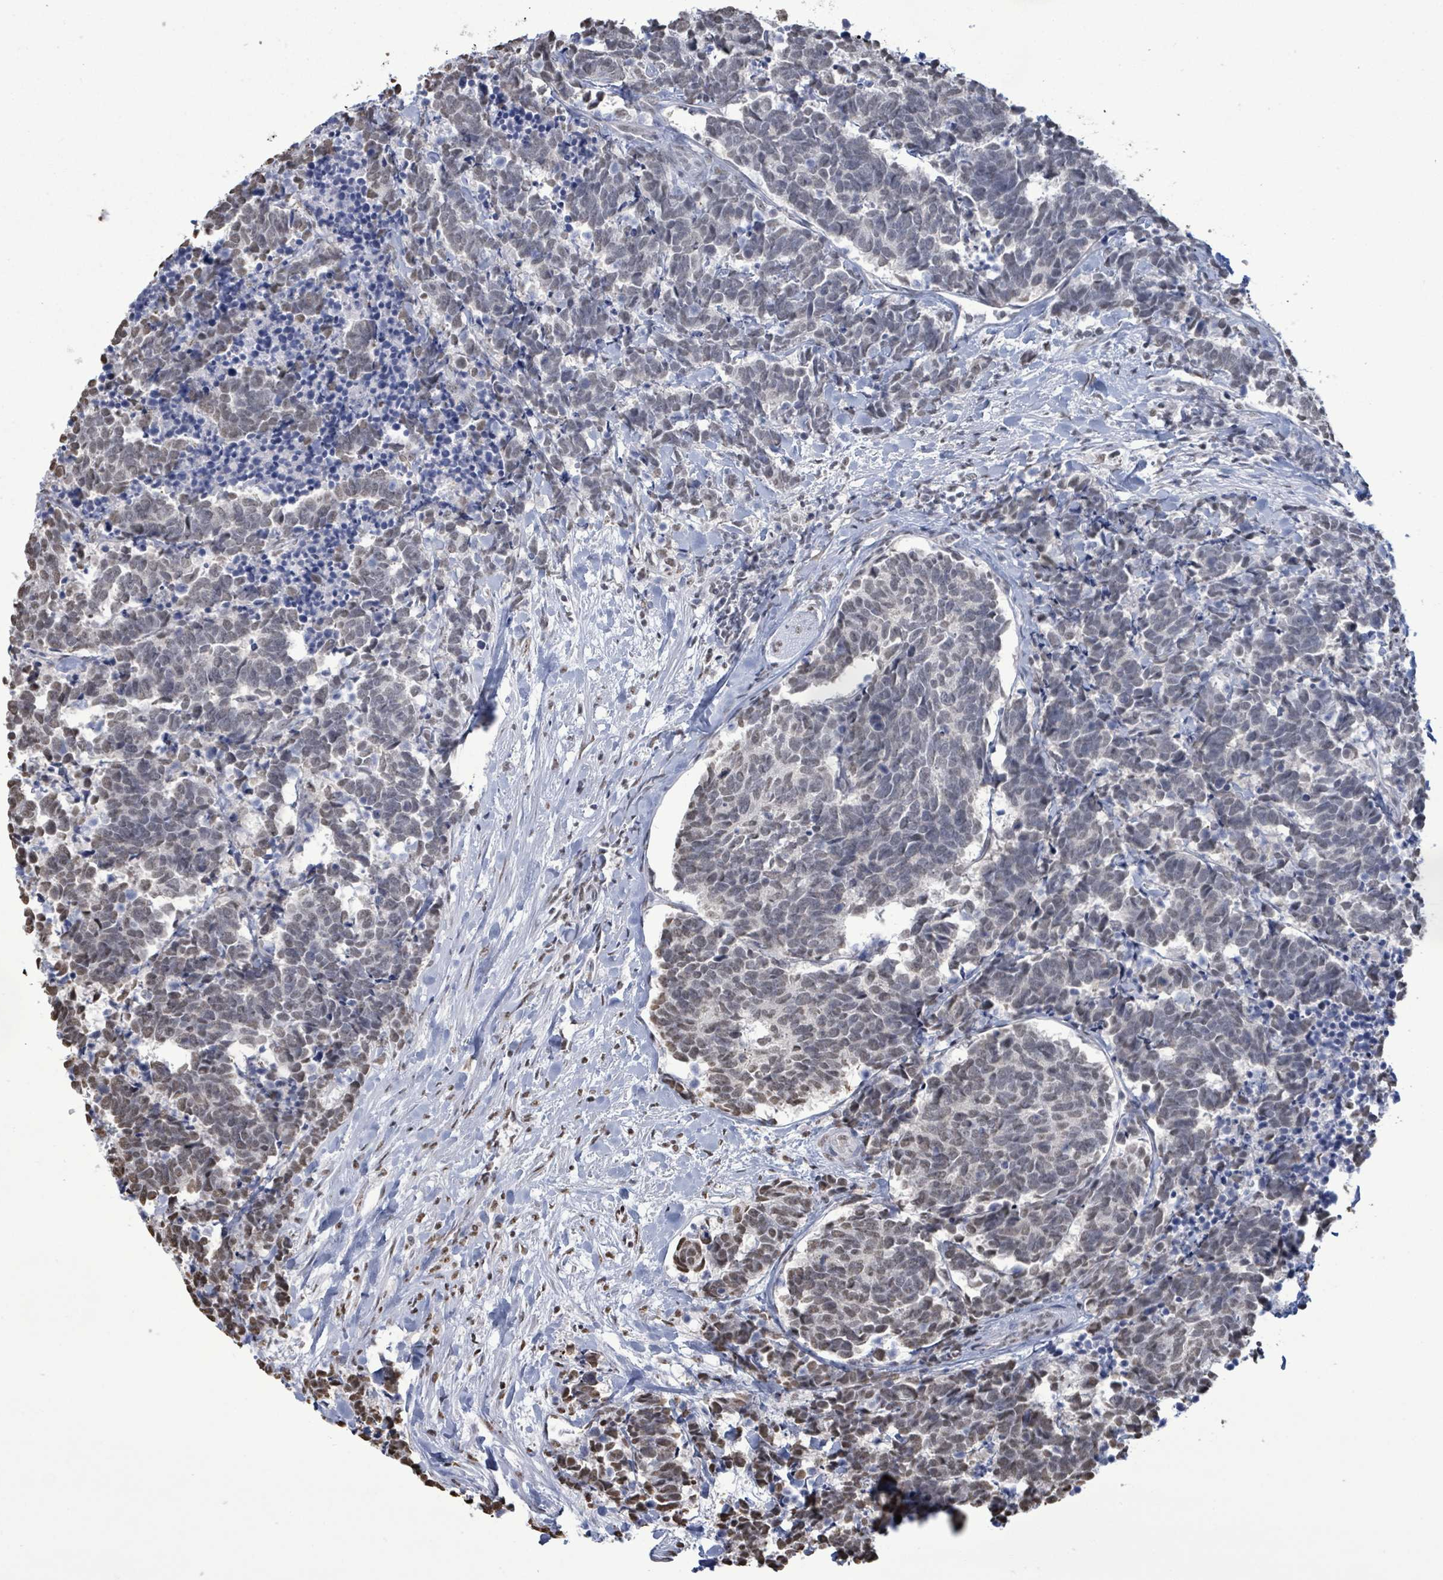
{"staining": {"intensity": "weak", "quantity": "<25%", "location": "nuclear"}, "tissue": "carcinoid", "cell_type": "Tumor cells", "image_type": "cancer", "snomed": [{"axis": "morphology", "description": "Carcinoma, NOS"}, {"axis": "morphology", "description": "Carcinoid, malignant, NOS"}, {"axis": "topography", "description": "Prostate"}], "caption": "Immunohistochemistry (IHC) of carcinoid displays no positivity in tumor cells.", "gene": "SAMD14", "patient": {"sex": "male", "age": 57}}